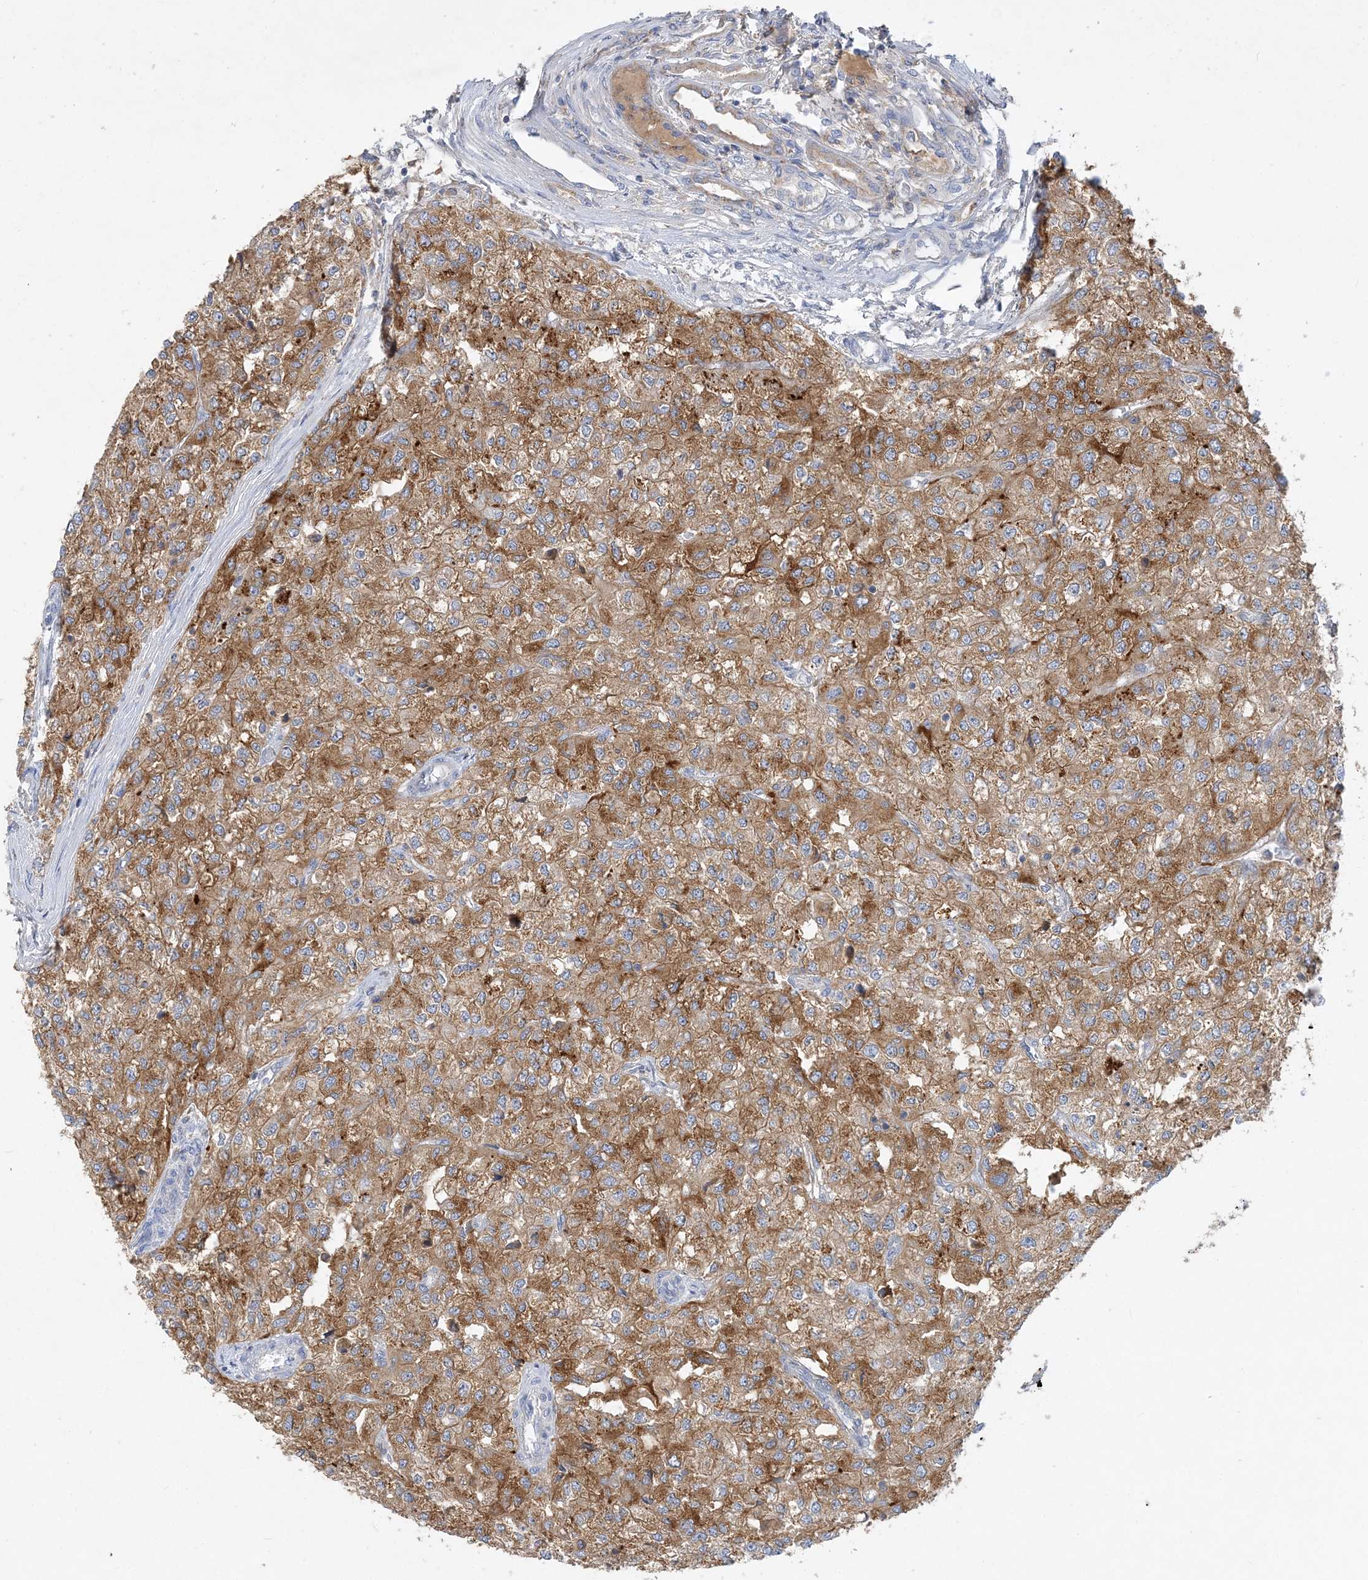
{"staining": {"intensity": "moderate", "quantity": ">75%", "location": "cytoplasmic/membranous"}, "tissue": "renal cancer", "cell_type": "Tumor cells", "image_type": "cancer", "snomed": [{"axis": "morphology", "description": "Adenocarcinoma, NOS"}, {"axis": "topography", "description": "Kidney"}], "caption": "Immunohistochemistry (DAB (3,3'-diaminobenzidine)) staining of human adenocarcinoma (renal) demonstrates moderate cytoplasmic/membranous protein positivity in approximately >75% of tumor cells. (Brightfield microscopy of DAB IHC at high magnification).", "gene": "GRINA", "patient": {"sex": "female", "age": 54}}